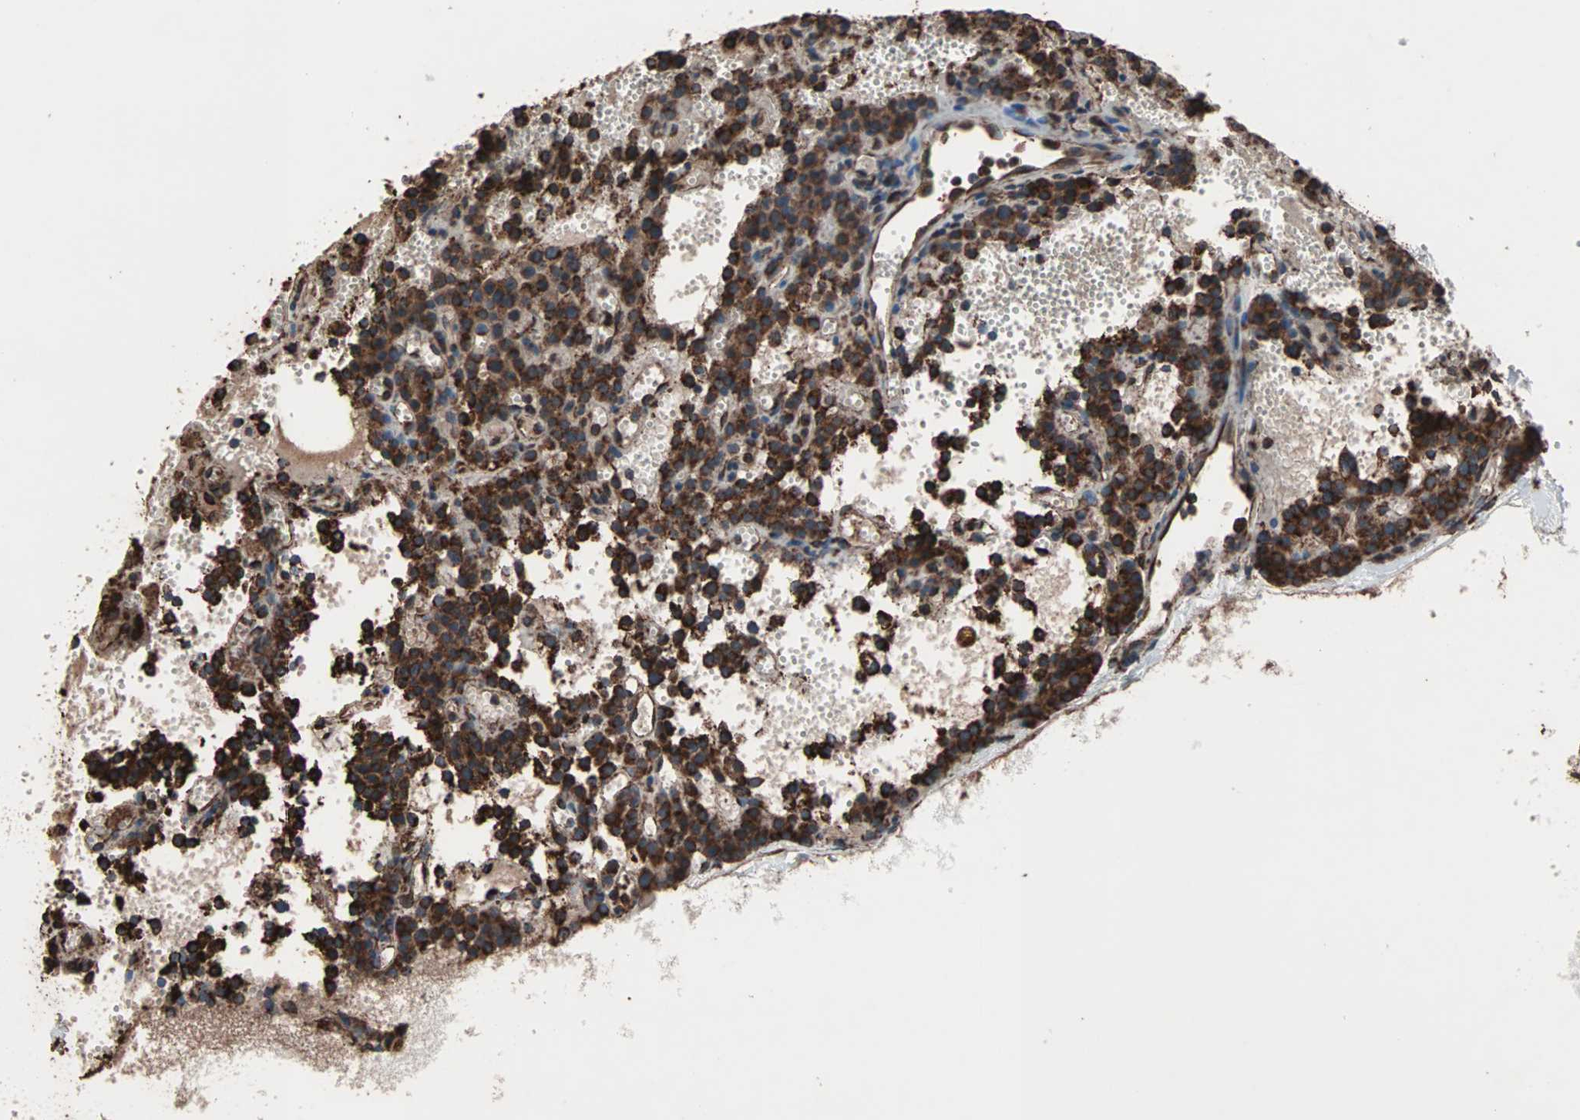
{"staining": {"intensity": "strong", "quantity": ">75%", "location": "cytoplasmic/membranous"}, "tissue": "parathyroid gland", "cell_type": "Glandular cells", "image_type": "normal", "snomed": [{"axis": "morphology", "description": "Normal tissue, NOS"}, {"axis": "topography", "description": "Parathyroid gland"}], "caption": "This histopathology image demonstrates IHC staining of unremarkable parathyroid gland, with high strong cytoplasmic/membranous staining in about >75% of glandular cells.", "gene": "HSP90B1", "patient": {"sex": "male", "age": 25}}